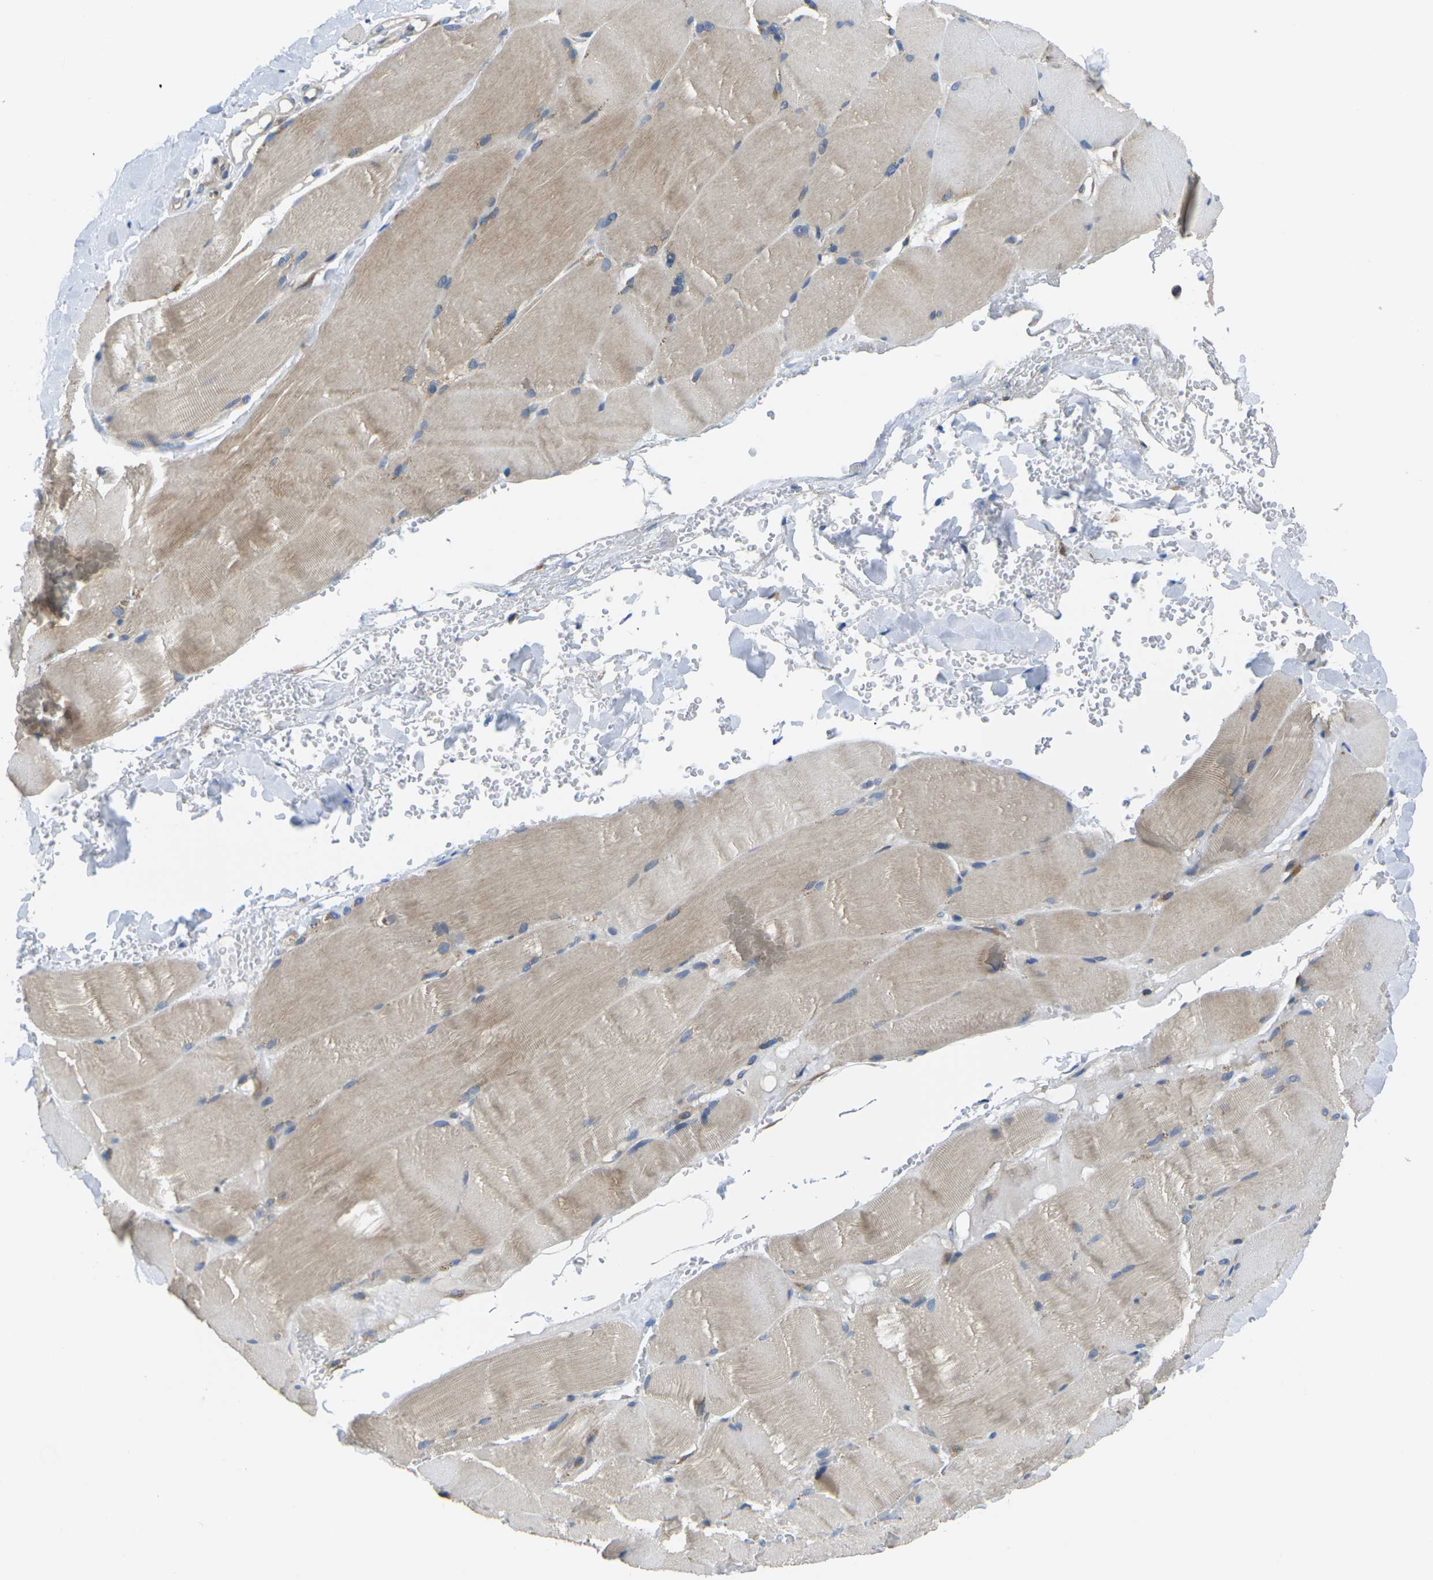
{"staining": {"intensity": "weak", "quantity": "25%-75%", "location": "cytoplasmic/membranous"}, "tissue": "skeletal muscle", "cell_type": "Myocytes", "image_type": "normal", "snomed": [{"axis": "morphology", "description": "Normal tissue, NOS"}, {"axis": "topography", "description": "Skin"}, {"axis": "topography", "description": "Skeletal muscle"}], "caption": "Approximately 25%-75% of myocytes in normal skeletal muscle demonstrate weak cytoplasmic/membranous protein staining as visualized by brown immunohistochemical staining.", "gene": "TMCC2", "patient": {"sex": "male", "age": 83}}